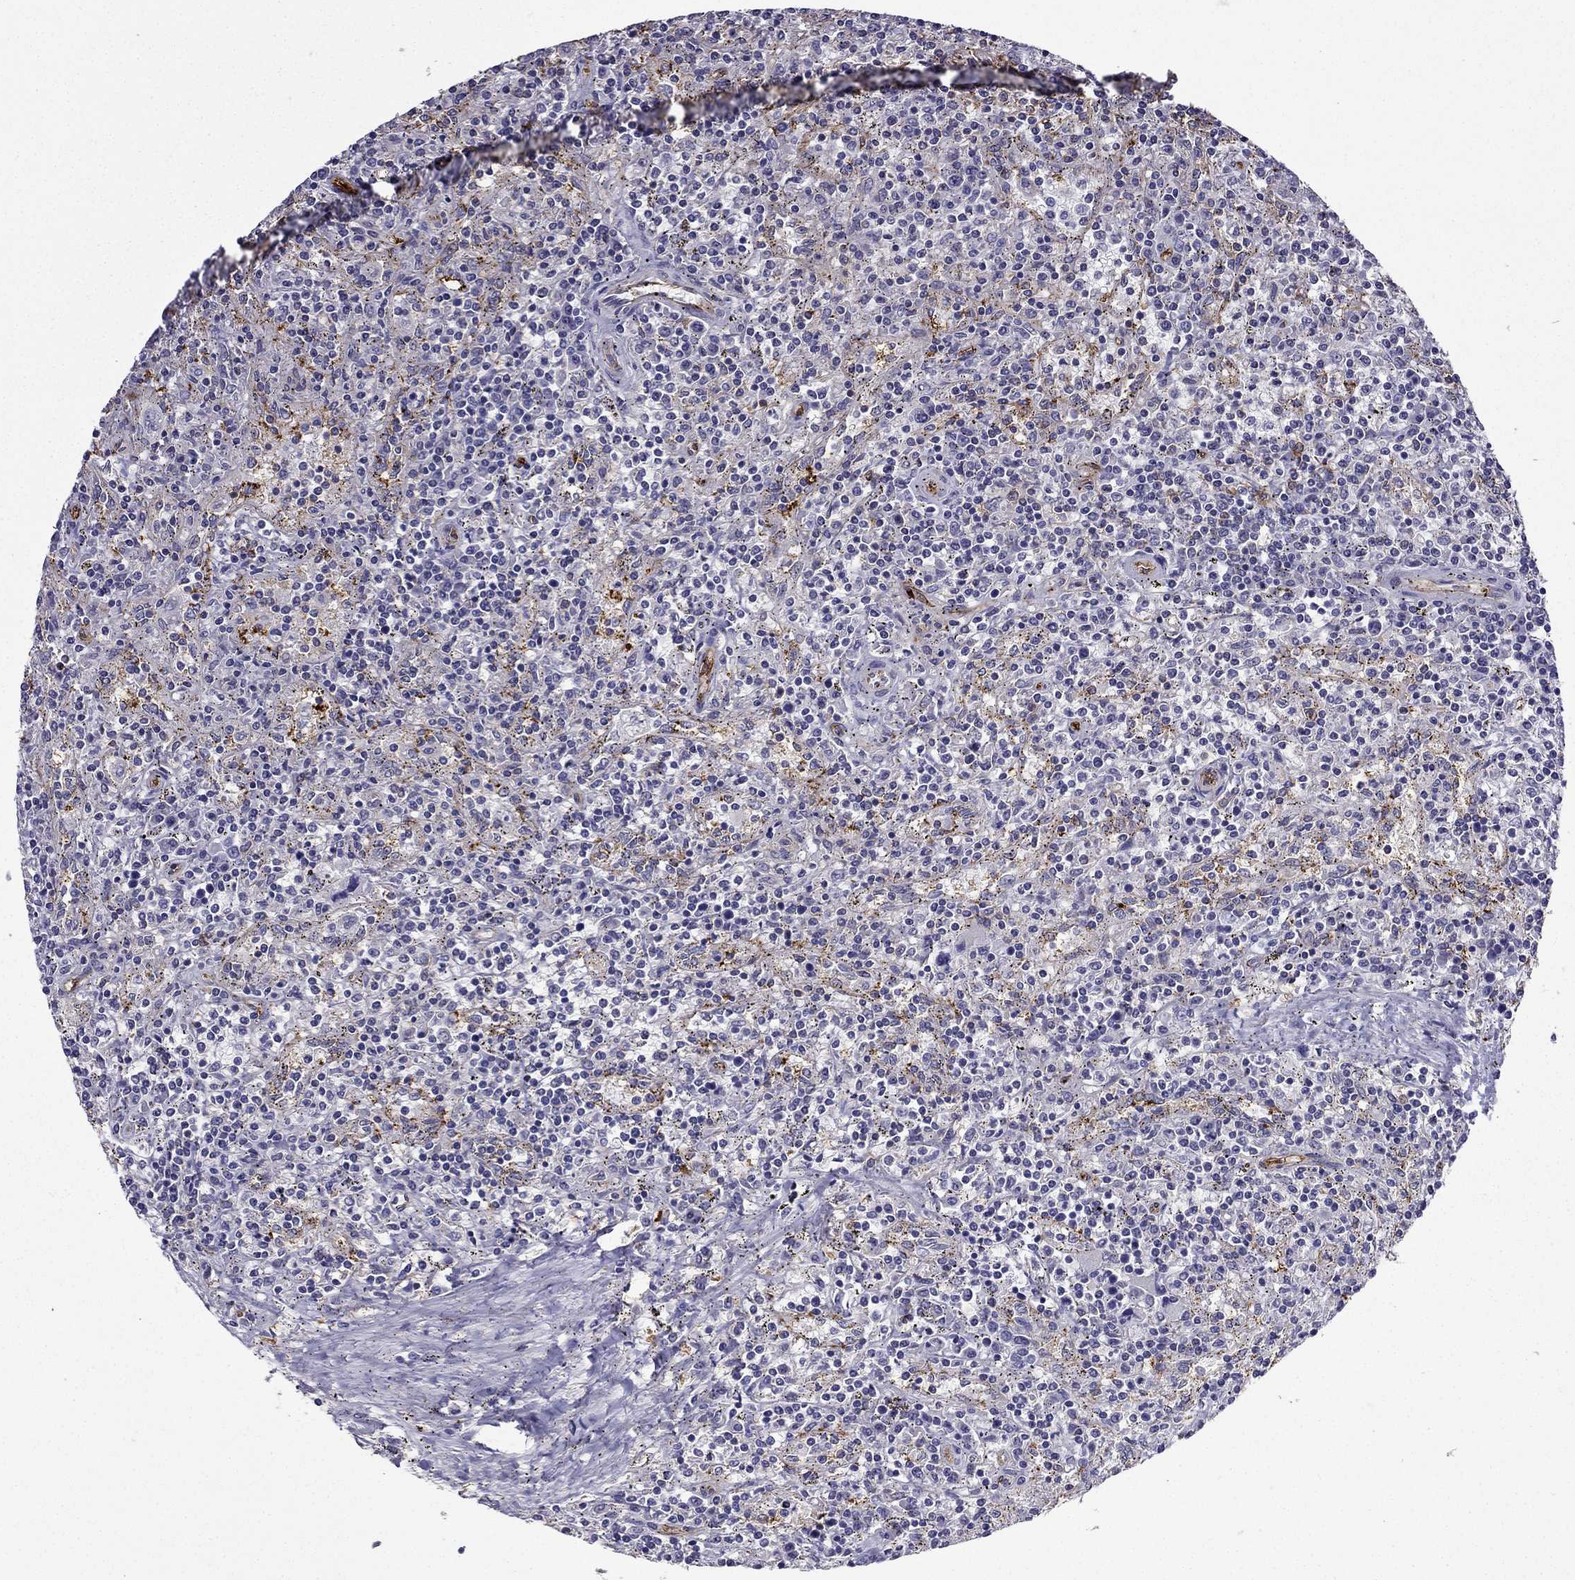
{"staining": {"intensity": "negative", "quantity": "none", "location": "none"}, "tissue": "lymphoma", "cell_type": "Tumor cells", "image_type": "cancer", "snomed": [{"axis": "morphology", "description": "Malignant lymphoma, non-Hodgkin's type, Low grade"}, {"axis": "topography", "description": "Spleen"}], "caption": "Tumor cells are negative for protein expression in human lymphoma. The staining is performed using DAB brown chromogen with nuclei counter-stained in using hematoxylin.", "gene": "MAP4", "patient": {"sex": "male", "age": 62}}